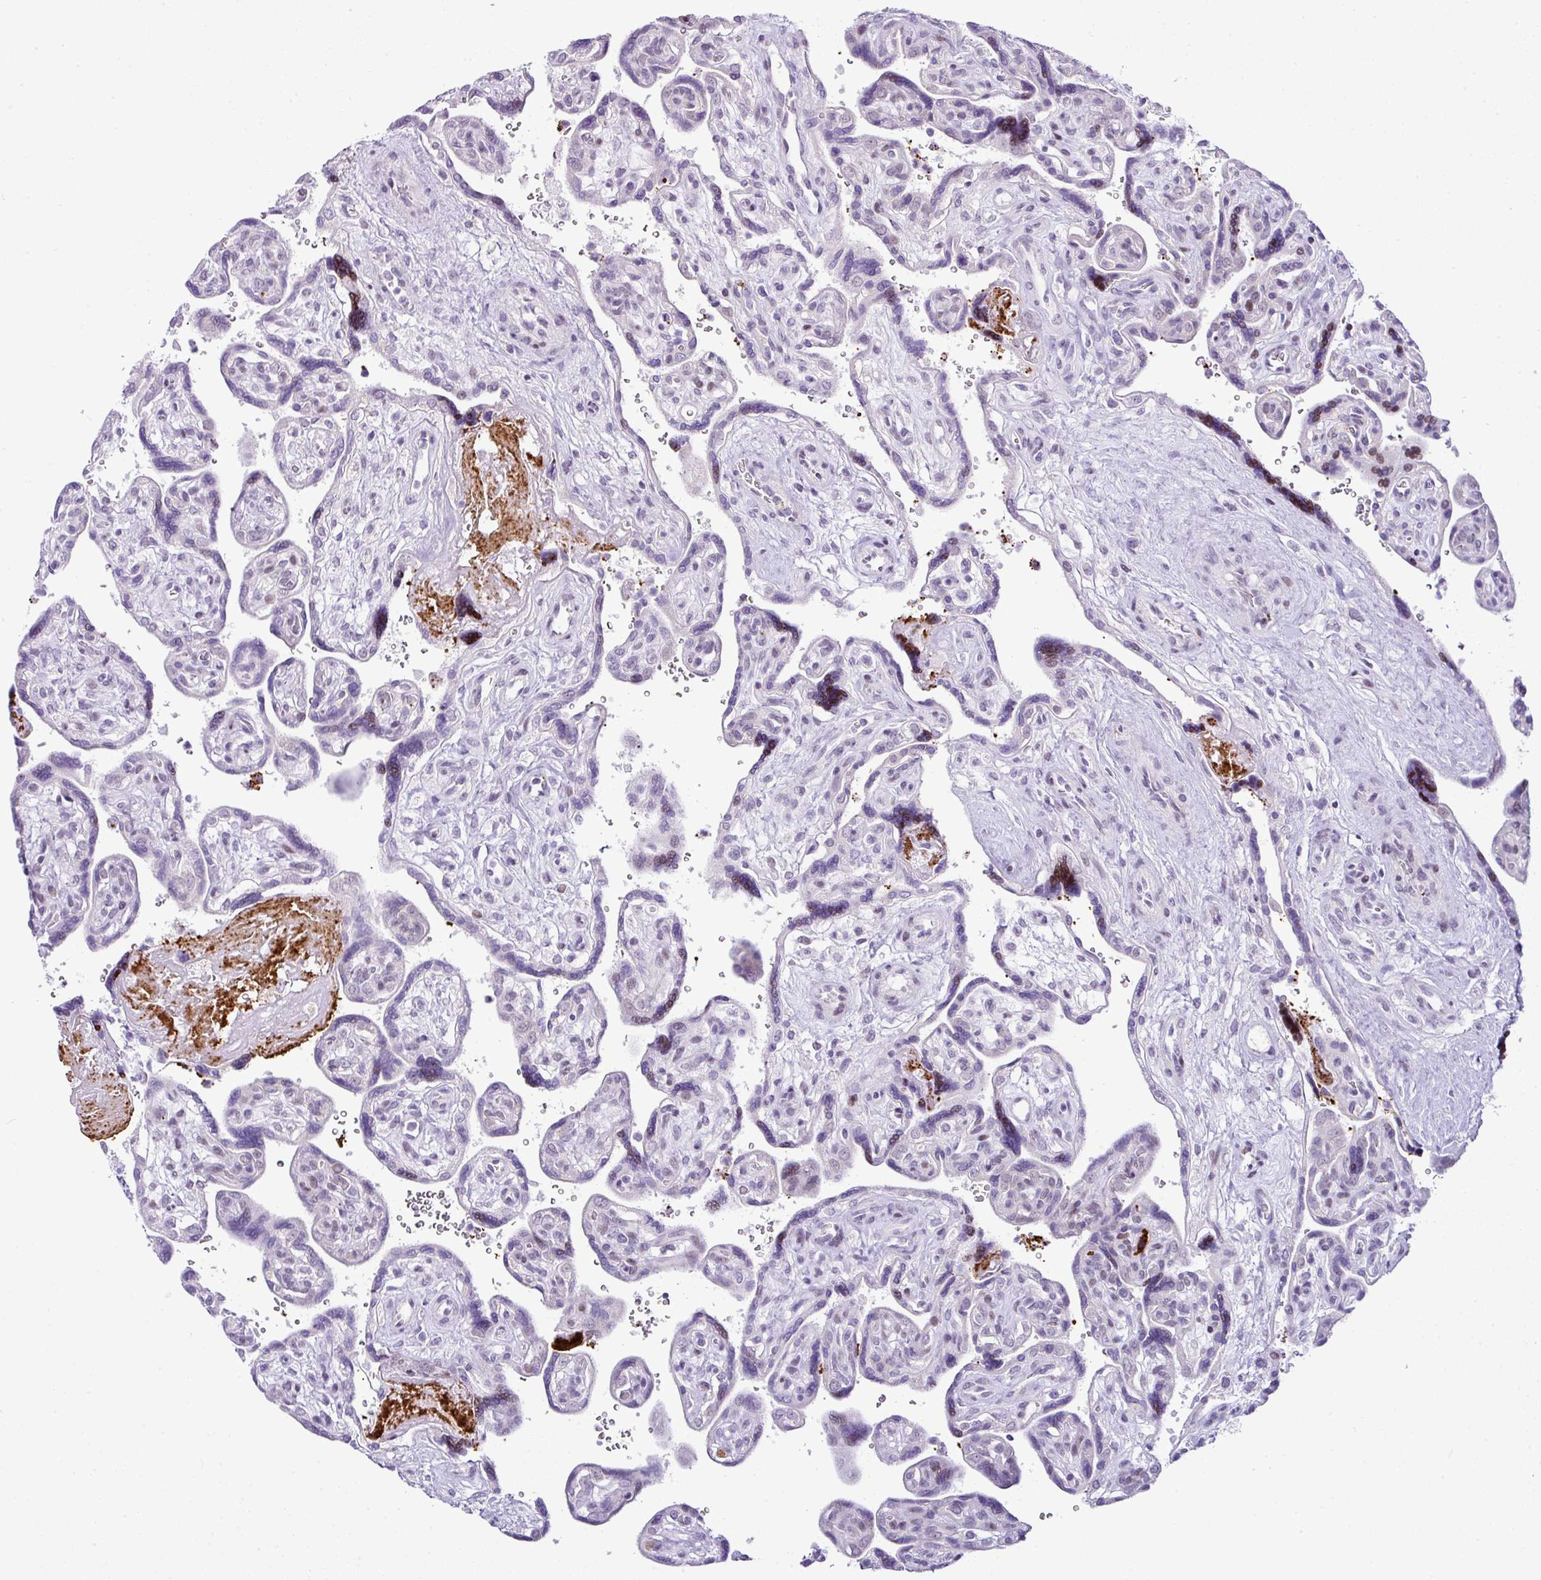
{"staining": {"intensity": "negative", "quantity": "none", "location": "none"}, "tissue": "placenta", "cell_type": "Decidual cells", "image_type": "normal", "snomed": [{"axis": "morphology", "description": "Normal tissue, NOS"}, {"axis": "topography", "description": "Placenta"}], "caption": "A micrograph of placenta stained for a protein reveals no brown staining in decidual cells. (DAB (3,3'-diaminobenzidine) immunohistochemistry (IHC) with hematoxylin counter stain).", "gene": "CMTM5", "patient": {"sex": "female", "age": 39}}